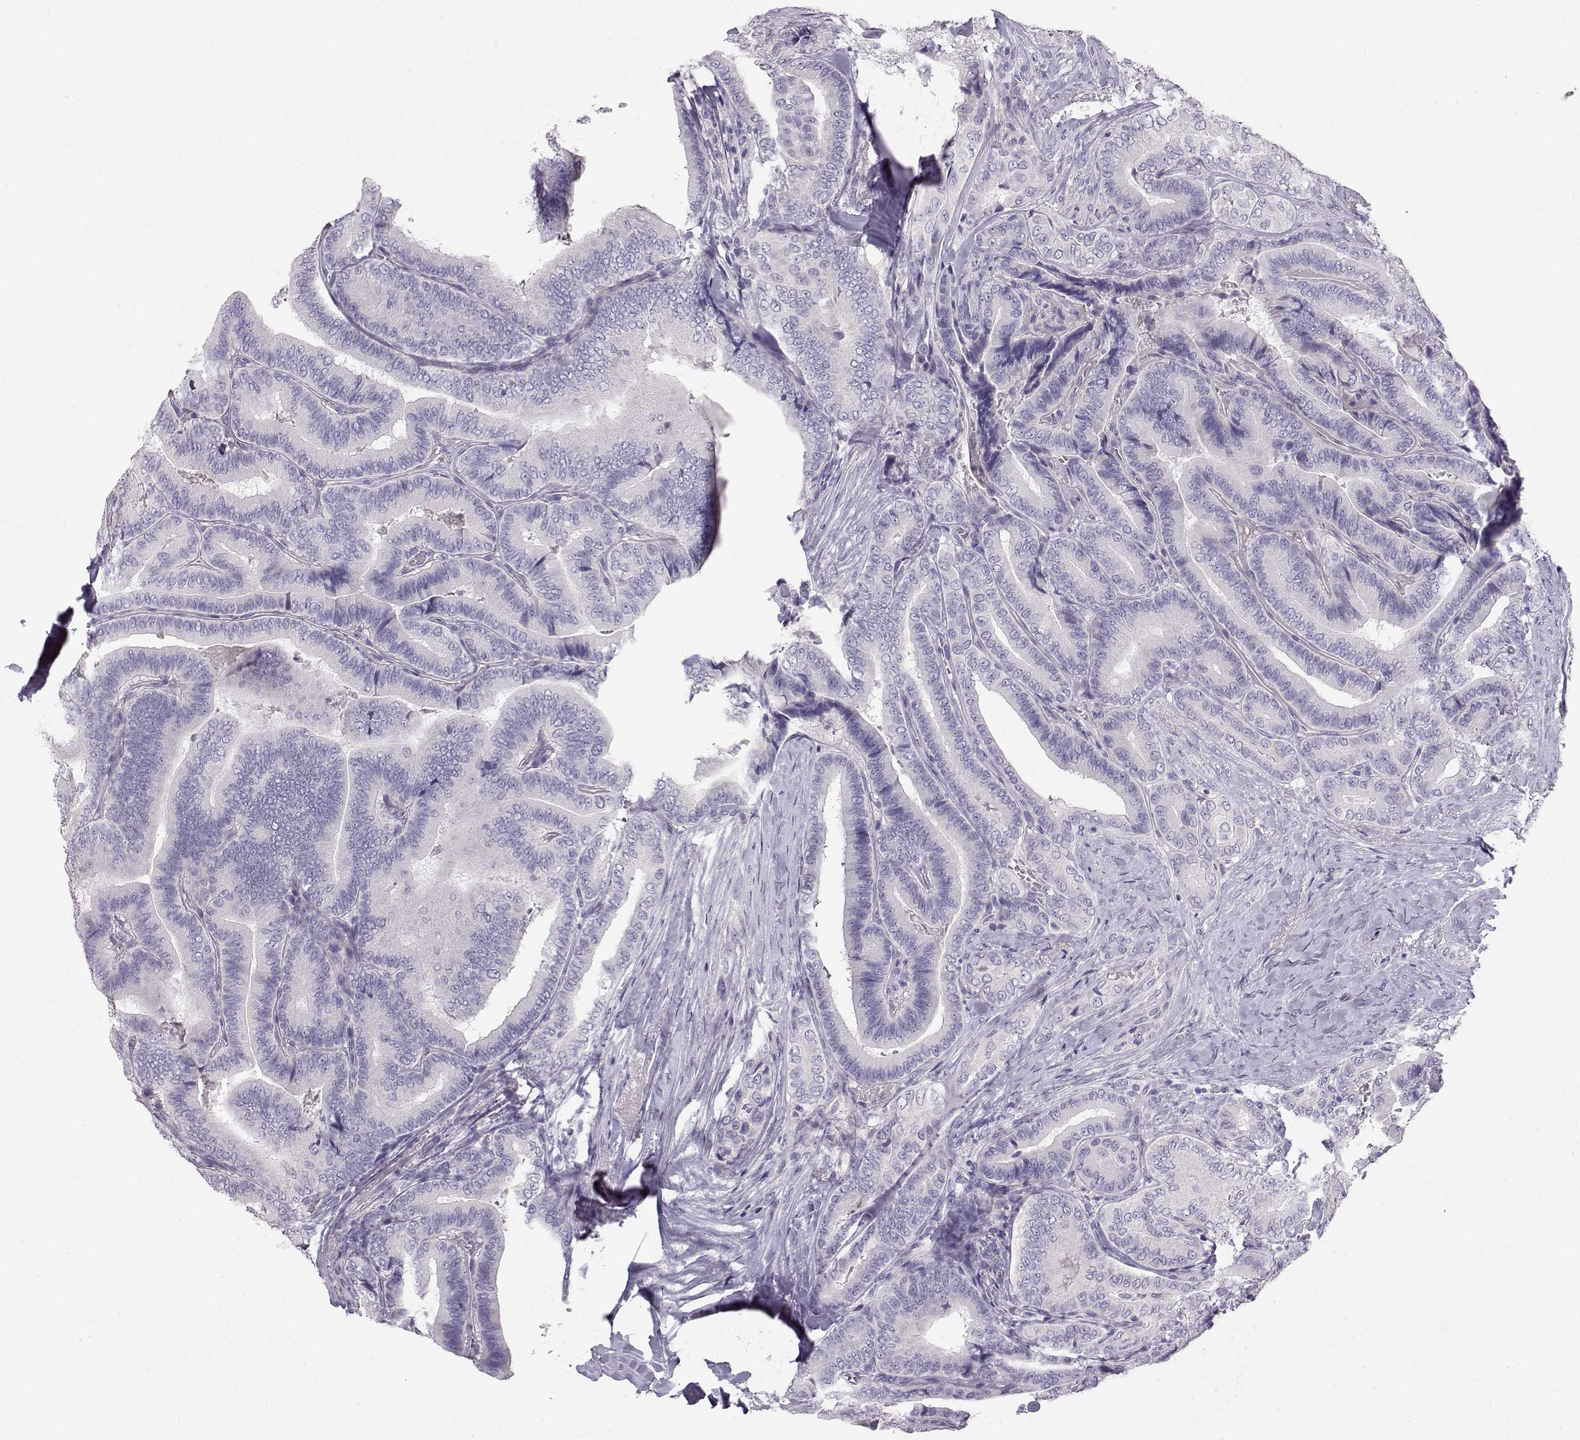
{"staining": {"intensity": "negative", "quantity": "none", "location": "none"}, "tissue": "thyroid cancer", "cell_type": "Tumor cells", "image_type": "cancer", "snomed": [{"axis": "morphology", "description": "Papillary adenocarcinoma, NOS"}, {"axis": "topography", "description": "Thyroid gland"}], "caption": "IHC of thyroid cancer (papillary adenocarcinoma) shows no staining in tumor cells. Nuclei are stained in blue.", "gene": "NUTM1", "patient": {"sex": "male", "age": 61}}